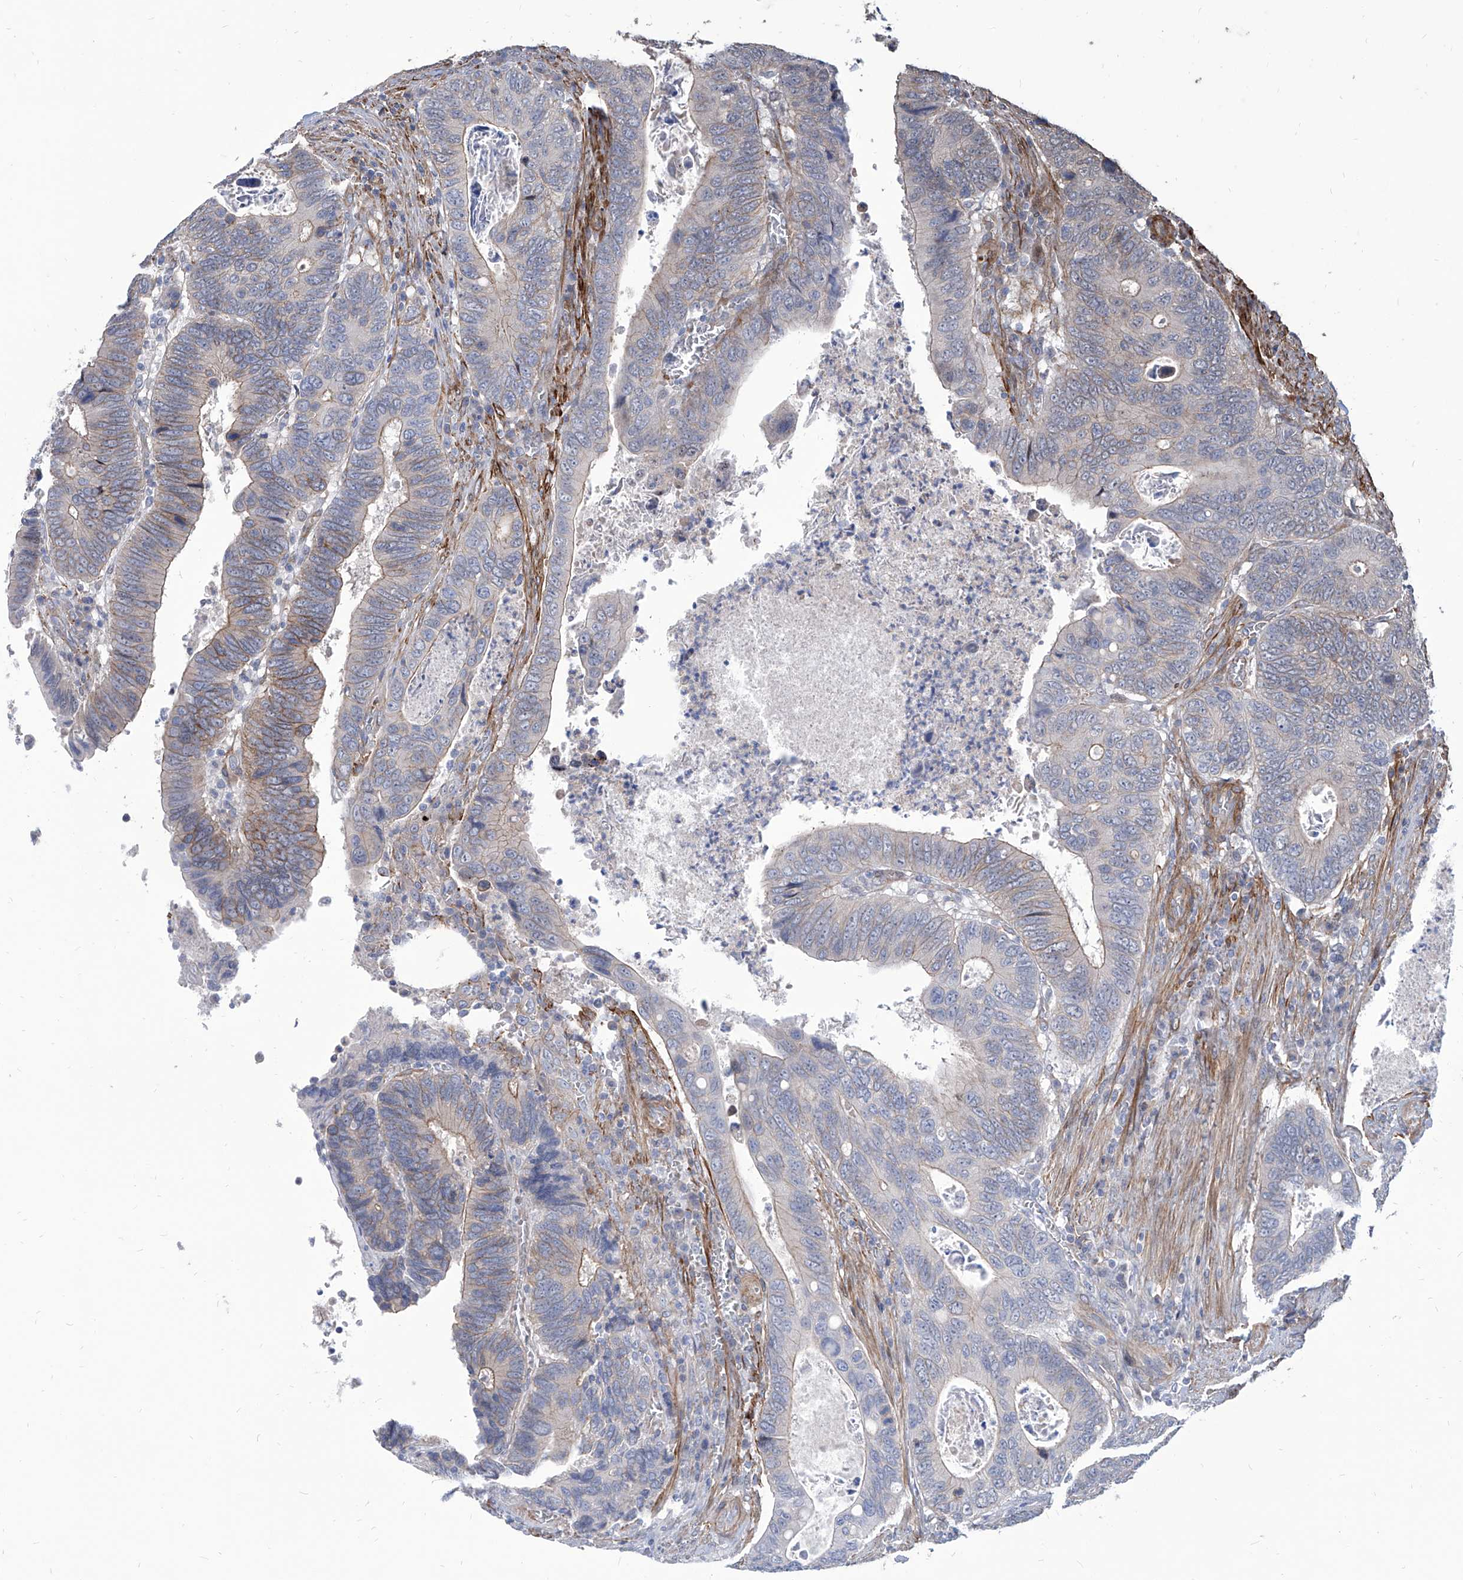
{"staining": {"intensity": "moderate", "quantity": "25%-75%", "location": "cytoplasmic/membranous"}, "tissue": "colorectal cancer", "cell_type": "Tumor cells", "image_type": "cancer", "snomed": [{"axis": "morphology", "description": "Adenocarcinoma, NOS"}, {"axis": "topography", "description": "Colon"}], "caption": "IHC of colorectal cancer exhibits medium levels of moderate cytoplasmic/membranous staining in about 25%-75% of tumor cells.", "gene": "FAM83B", "patient": {"sex": "male", "age": 72}}